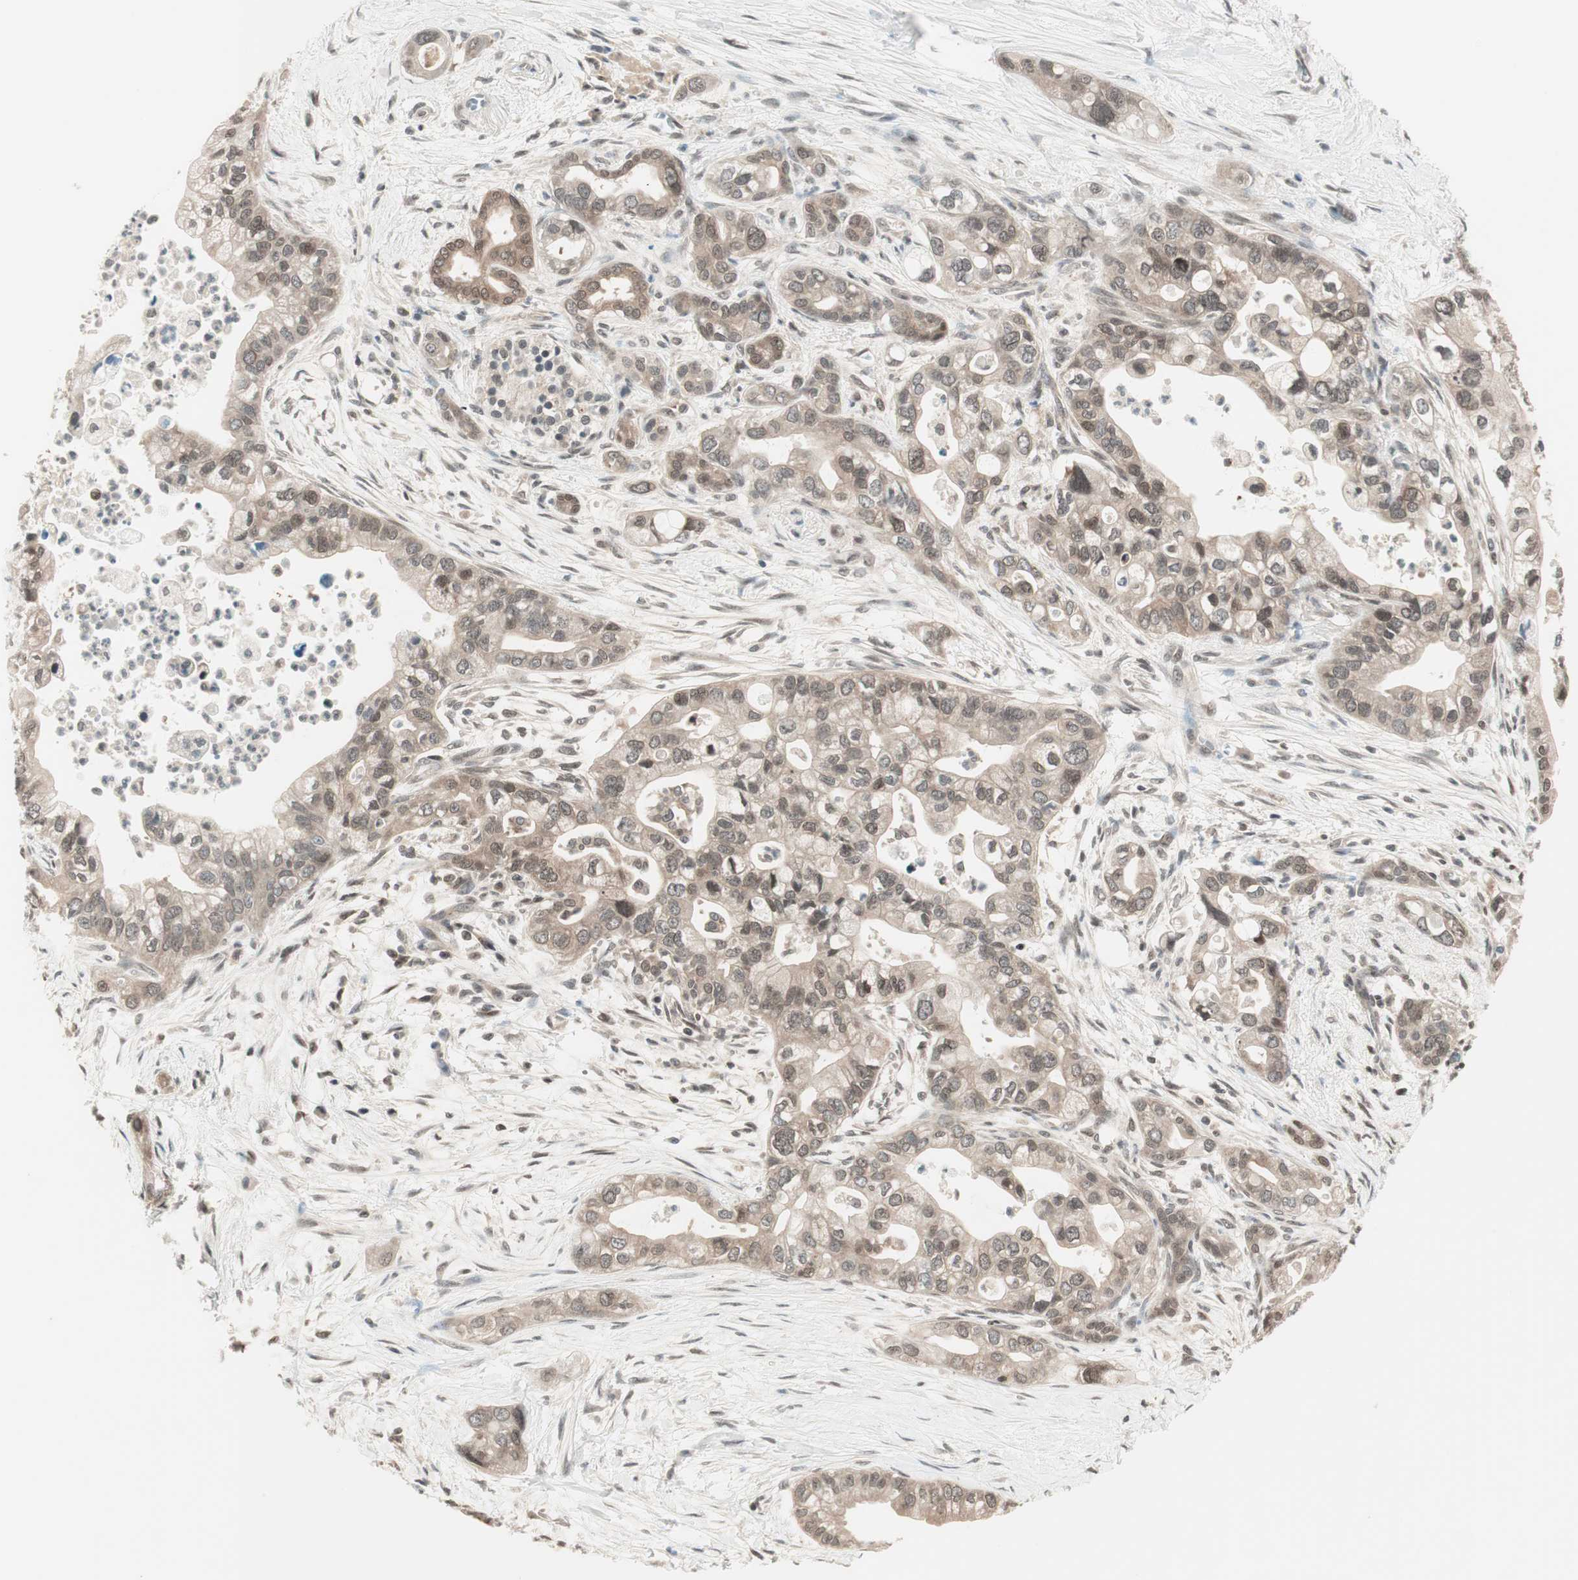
{"staining": {"intensity": "weak", "quantity": "25%-75%", "location": "cytoplasmic/membranous,nuclear"}, "tissue": "pancreatic cancer", "cell_type": "Tumor cells", "image_type": "cancer", "snomed": [{"axis": "morphology", "description": "Adenocarcinoma, NOS"}, {"axis": "topography", "description": "Pancreas"}], "caption": "Immunohistochemical staining of pancreatic cancer reveals low levels of weak cytoplasmic/membranous and nuclear staining in approximately 25%-75% of tumor cells. (brown staining indicates protein expression, while blue staining denotes nuclei).", "gene": "UBE2I", "patient": {"sex": "male", "age": 70}}